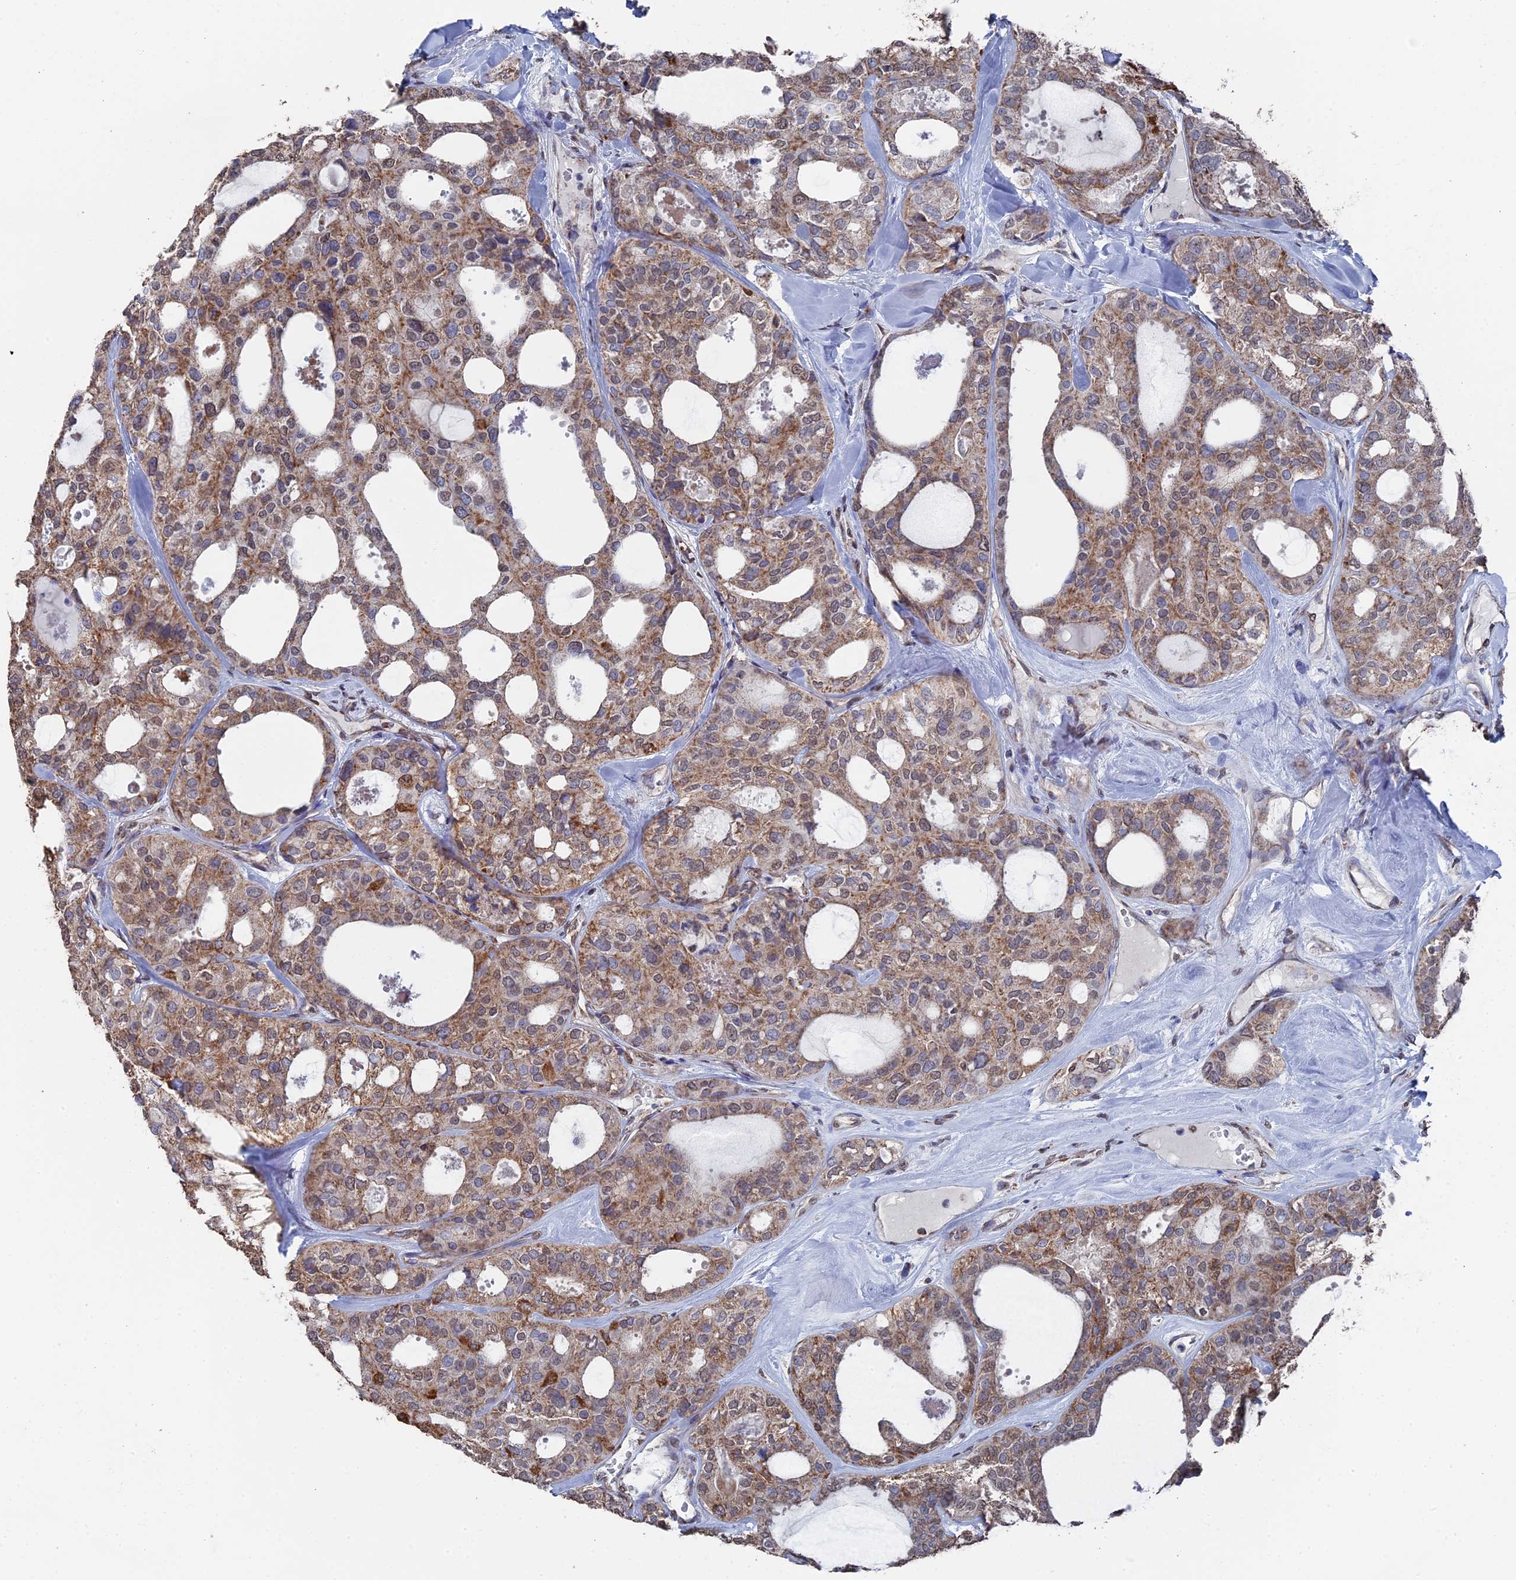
{"staining": {"intensity": "moderate", "quantity": ">75%", "location": "cytoplasmic/membranous"}, "tissue": "thyroid cancer", "cell_type": "Tumor cells", "image_type": "cancer", "snomed": [{"axis": "morphology", "description": "Follicular adenoma carcinoma, NOS"}, {"axis": "topography", "description": "Thyroid gland"}], "caption": "Thyroid cancer tissue exhibits moderate cytoplasmic/membranous expression in about >75% of tumor cells", "gene": "SMG9", "patient": {"sex": "male", "age": 75}}